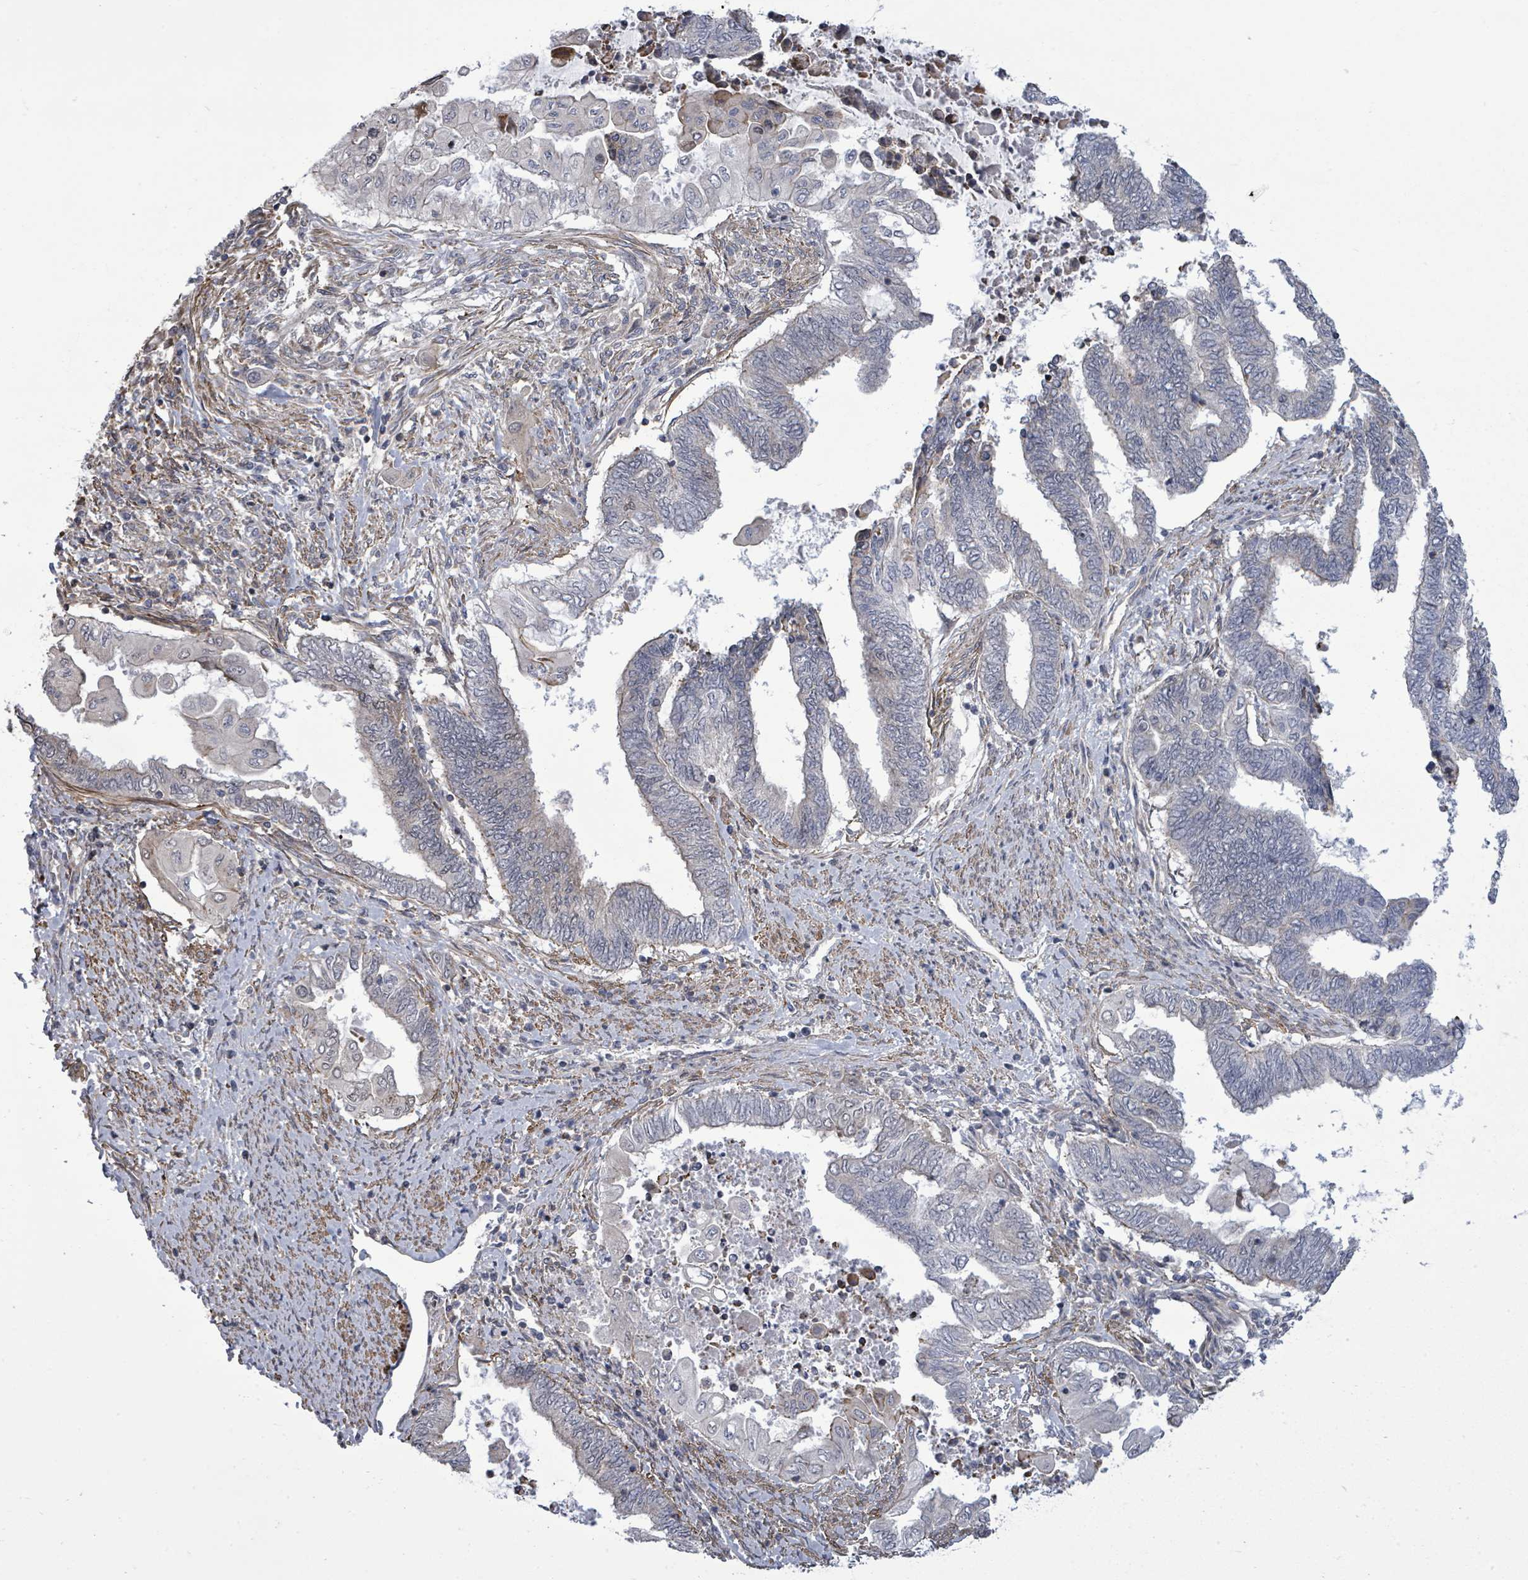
{"staining": {"intensity": "negative", "quantity": "none", "location": "none"}, "tissue": "endometrial cancer", "cell_type": "Tumor cells", "image_type": "cancer", "snomed": [{"axis": "morphology", "description": "Adenocarcinoma, NOS"}, {"axis": "topography", "description": "Uterus"}, {"axis": "topography", "description": "Endometrium"}], "caption": "Immunohistochemistry photomicrograph of endometrial cancer stained for a protein (brown), which demonstrates no positivity in tumor cells.", "gene": "PAPSS1", "patient": {"sex": "female", "age": 70}}